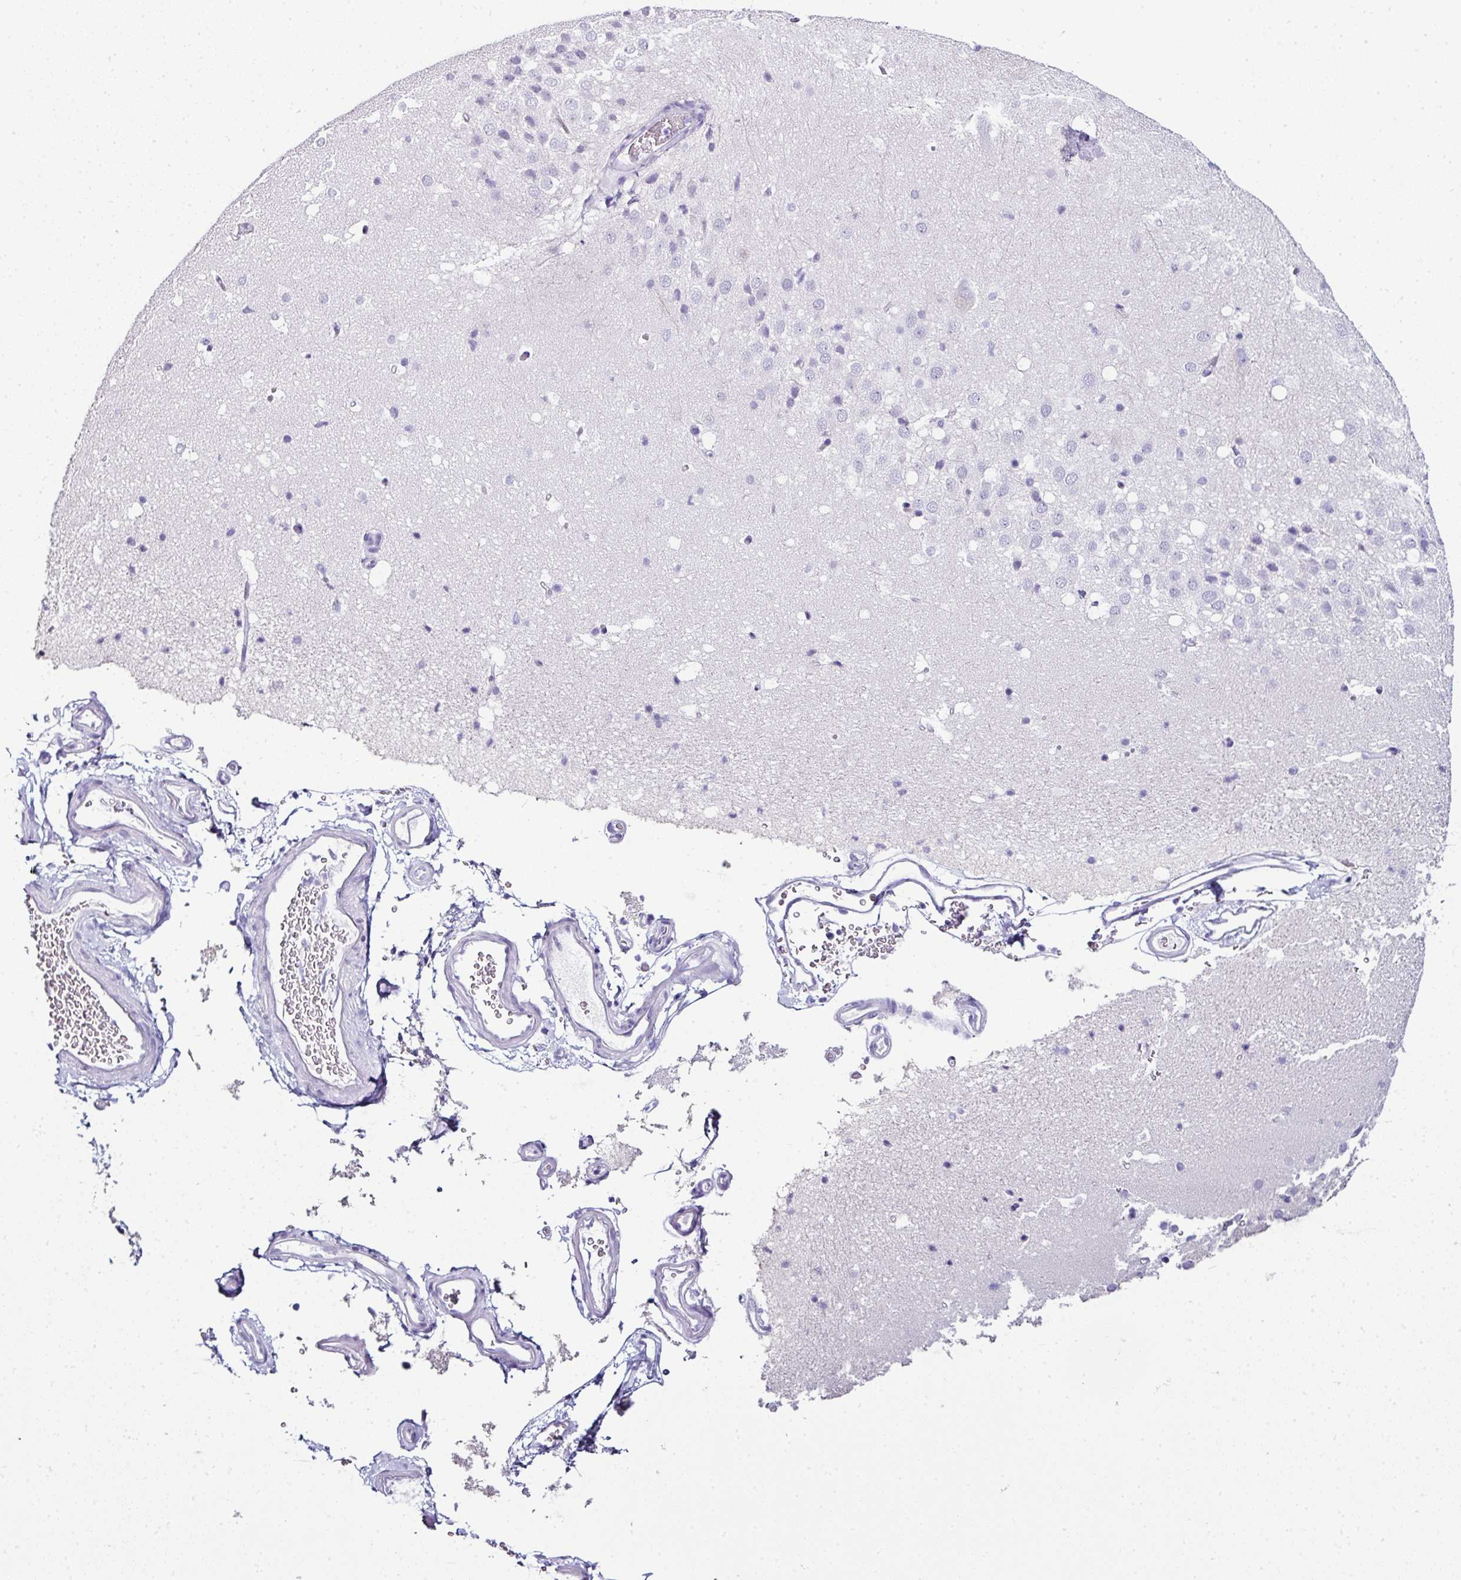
{"staining": {"intensity": "negative", "quantity": "none", "location": "none"}, "tissue": "hippocampus", "cell_type": "Glial cells", "image_type": "normal", "snomed": [{"axis": "morphology", "description": "Normal tissue, NOS"}, {"axis": "topography", "description": "Hippocampus"}], "caption": "Immunohistochemical staining of unremarkable hippocampus demonstrates no significant expression in glial cells.", "gene": "NAPSA", "patient": {"sex": "male", "age": 37}}